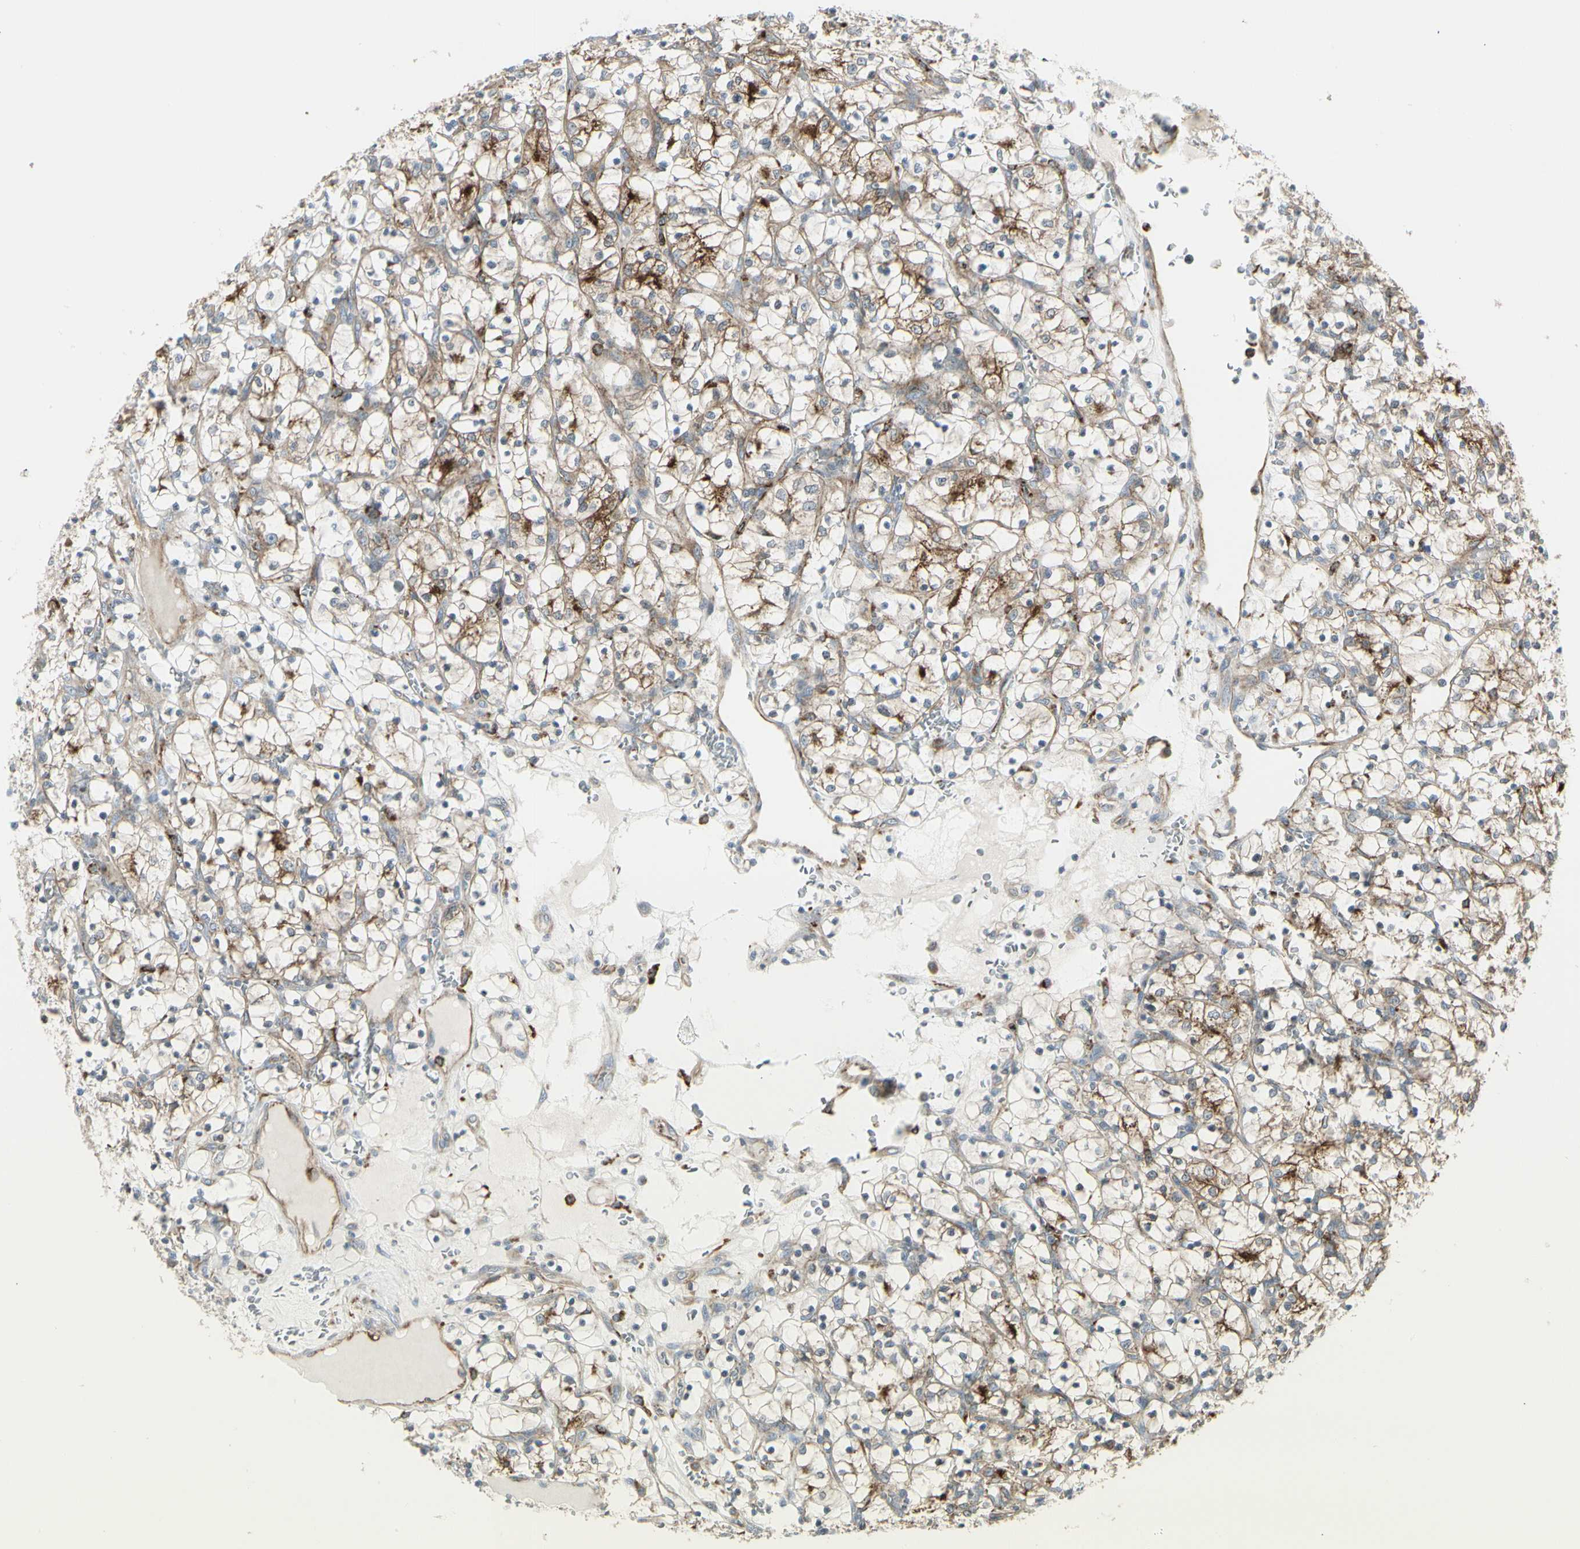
{"staining": {"intensity": "strong", "quantity": "<25%", "location": "cytoplasmic/membranous"}, "tissue": "renal cancer", "cell_type": "Tumor cells", "image_type": "cancer", "snomed": [{"axis": "morphology", "description": "Adenocarcinoma, NOS"}, {"axis": "topography", "description": "Kidney"}], "caption": "About <25% of tumor cells in renal adenocarcinoma show strong cytoplasmic/membranous protein staining as visualized by brown immunohistochemical staining.", "gene": "ATP6V1B2", "patient": {"sex": "female", "age": 69}}